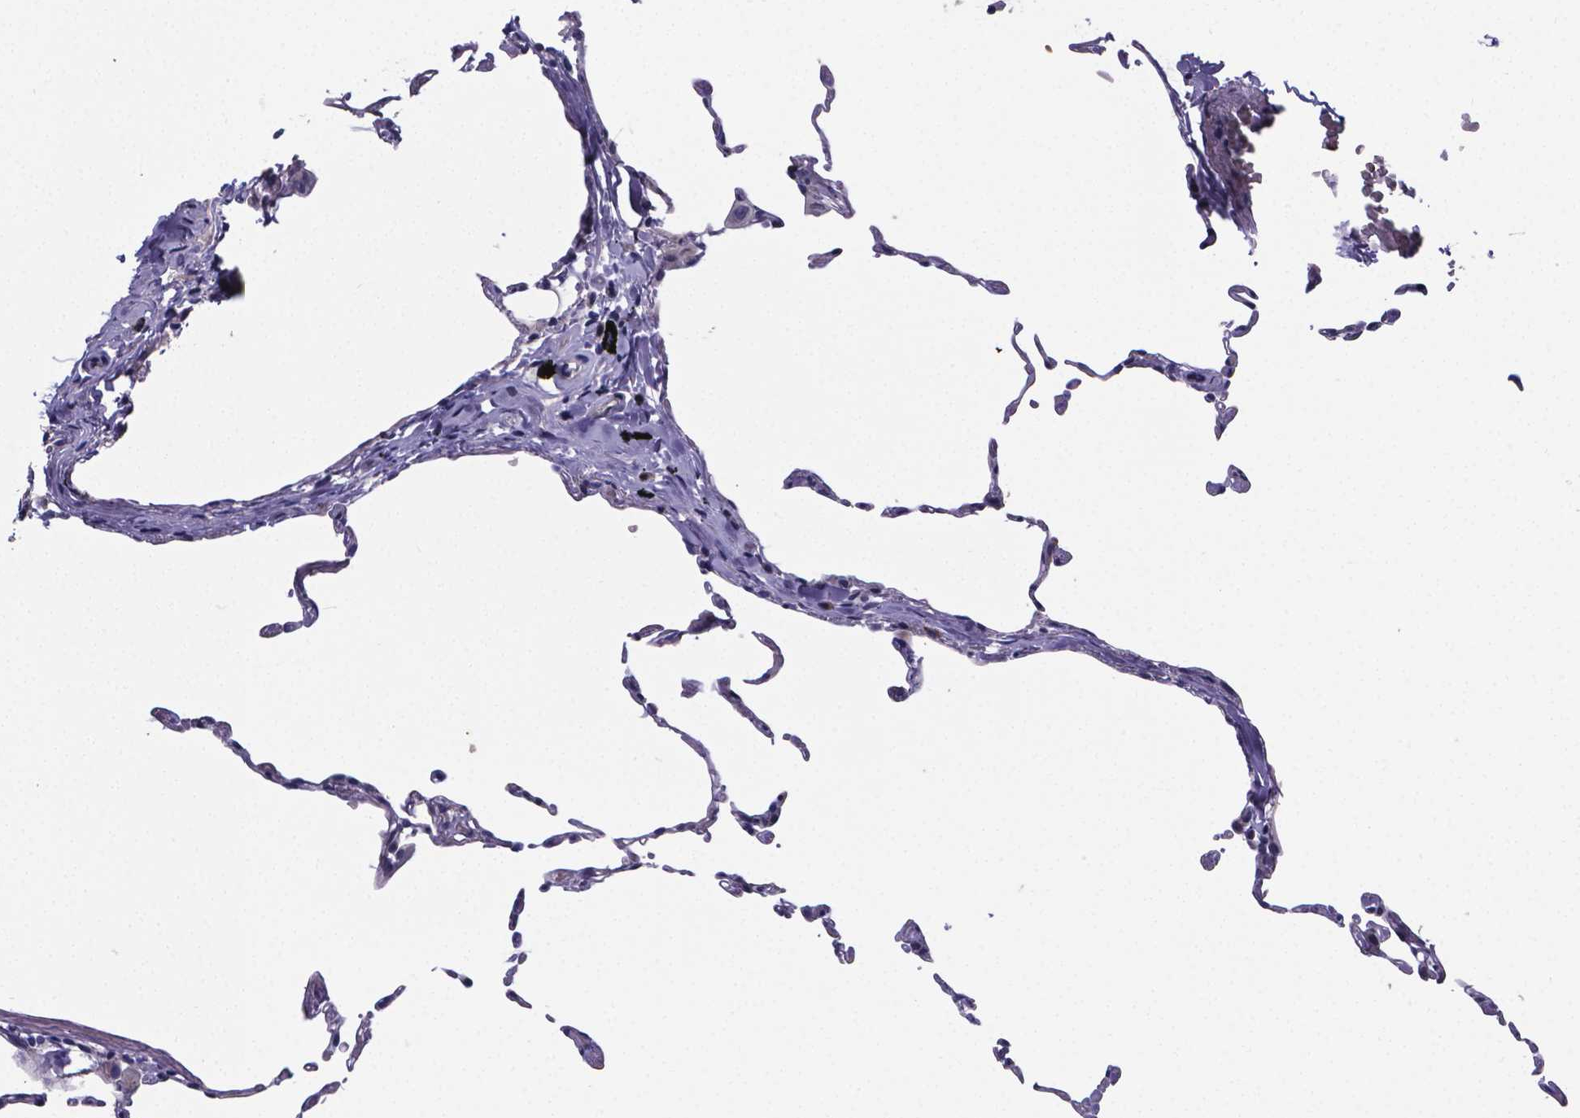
{"staining": {"intensity": "negative", "quantity": "none", "location": "none"}, "tissue": "lung", "cell_type": "Alveolar cells", "image_type": "normal", "snomed": [{"axis": "morphology", "description": "Normal tissue, NOS"}, {"axis": "topography", "description": "Lung"}], "caption": "IHC of normal human lung reveals no positivity in alveolar cells.", "gene": "GABRA3", "patient": {"sex": "female", "age": 57}}